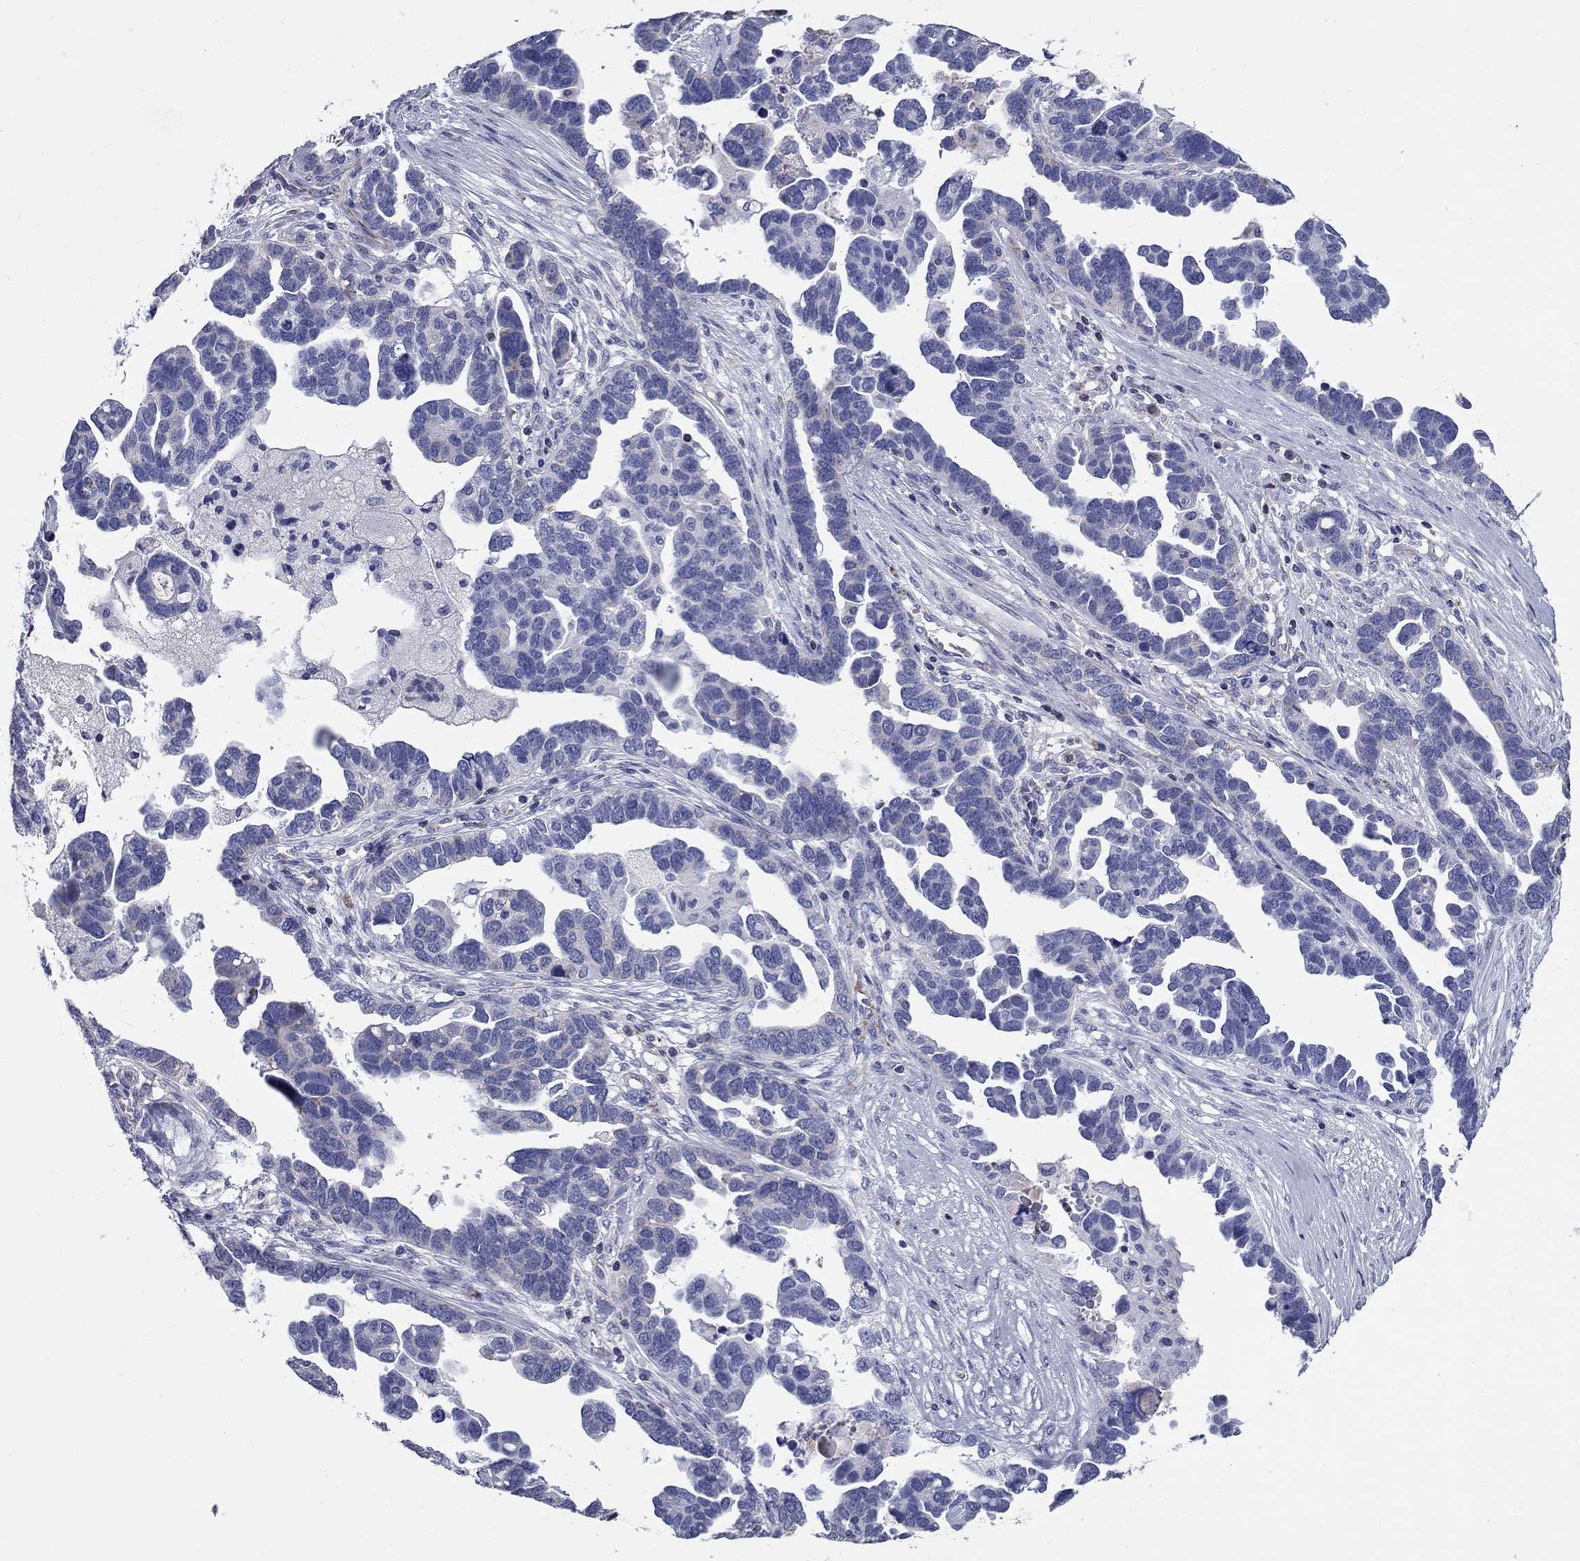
{"staining": {"intensity": "negative", "quantity": "none", "location": "none"}, "tissue": "ovarian cancer", "cell_type": "Tumor cells", "image_type": "cancer", "snomed": [{"axis": "morphology", "description": "Cystadenocarcinoma, serous, NOS"}, {"axis": "topography", "description": "Ovary"}], "caption": "Protein analysis of serous cystadenocarcinoma (ovarian) reveals no significant positivity in tumor cells.", "gene": "NDUFA4L2", "patient": {"sex": "female", "age": 54}}